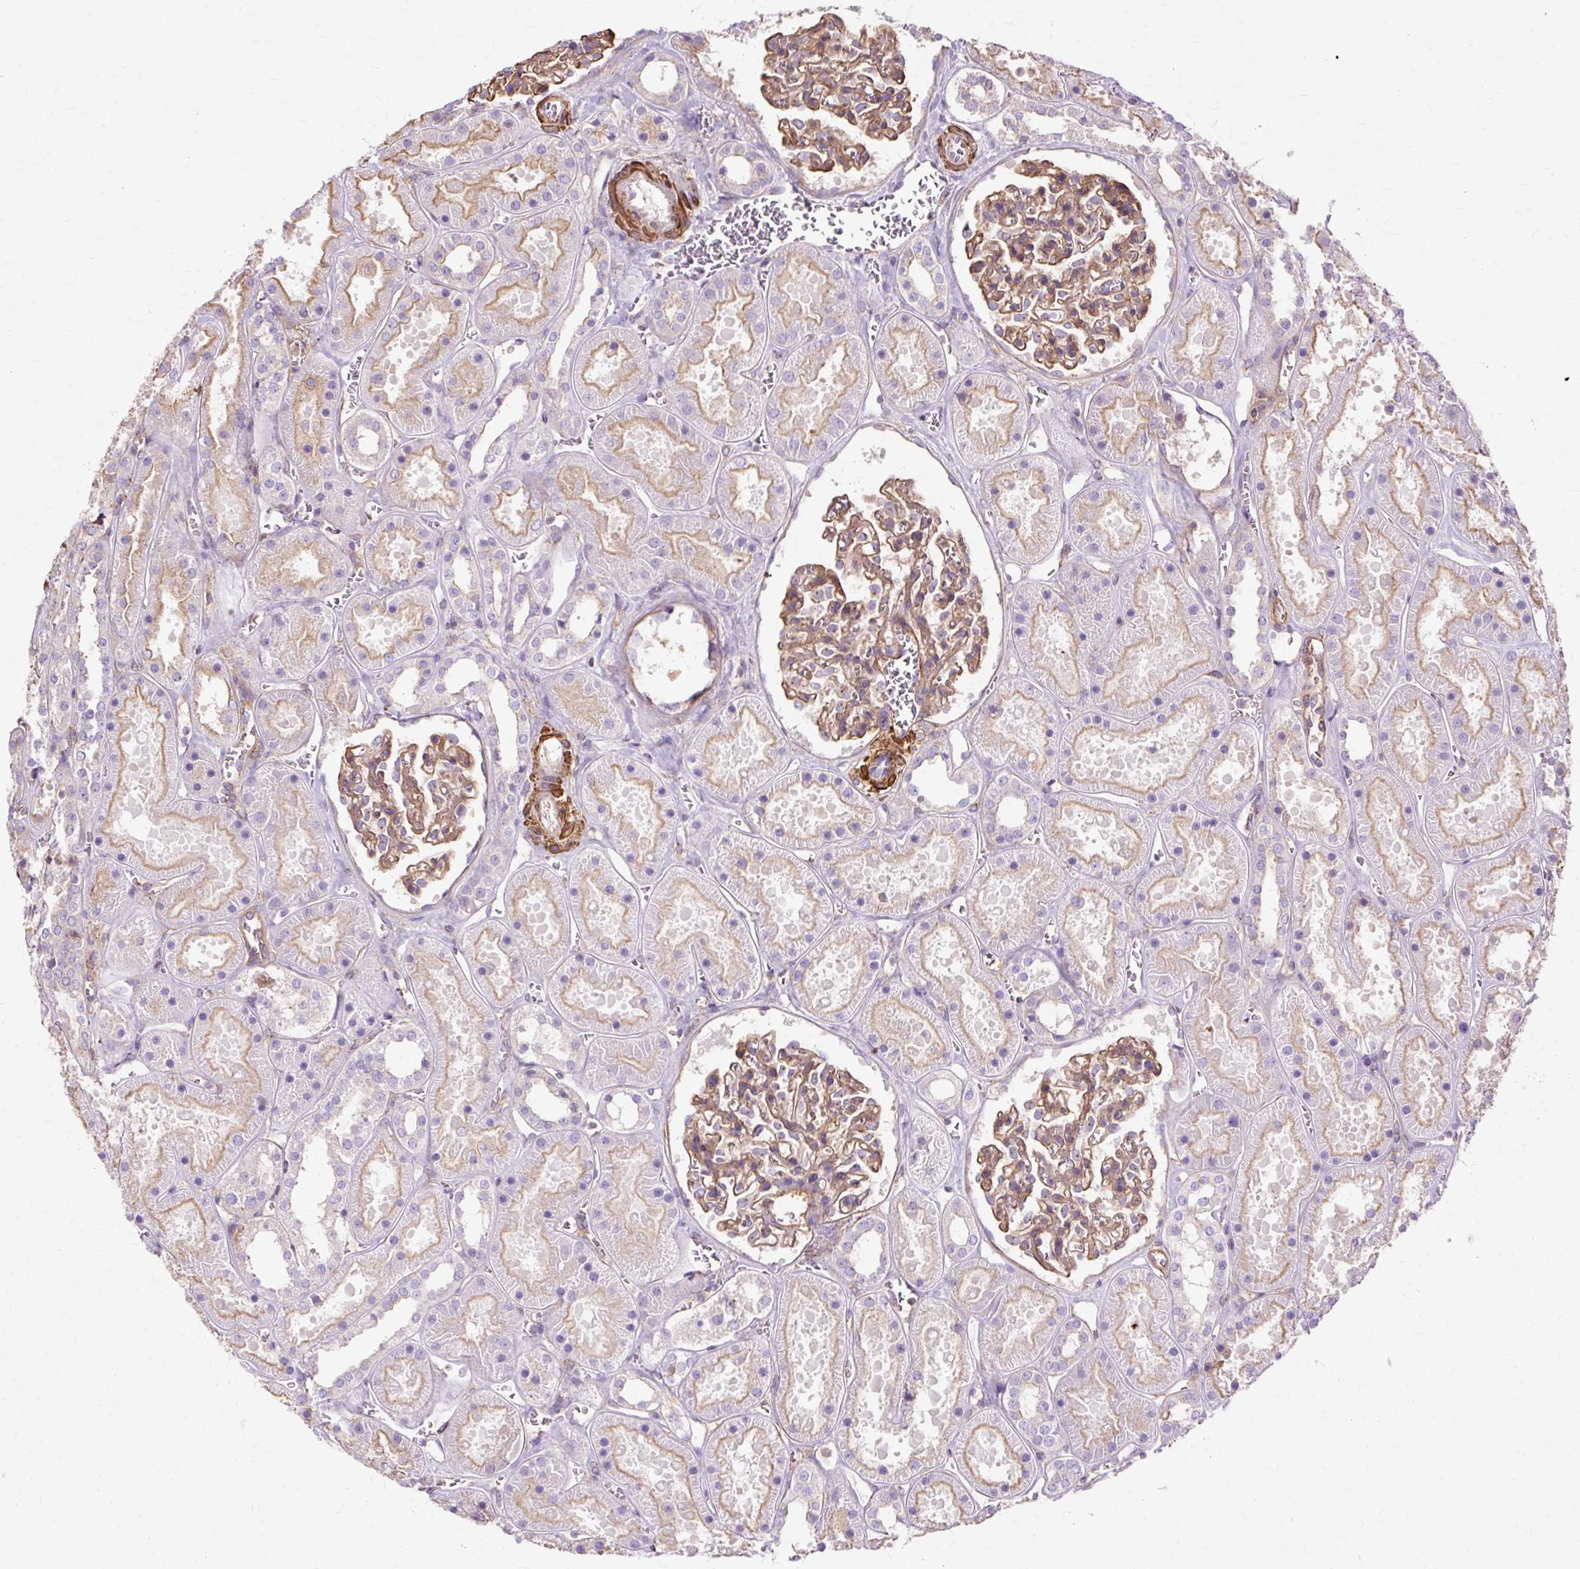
{"staining": {"intensity": "moderate", "quantity": ">75%", "location": "cytoplasmic/membranous"}, "tissue": "kidney", "cell_type": "Cells in glomeruli", "image_type": "normal", "snomed": [{"axis": "morphology", "description": "Normal tissue, NOS"}, {"axis": "topography", "description": "Kidney"}], "caption": "An immunohistochemistry micrograph of unremarkable tissue is shown. Protein staining in brown labels moderate cytoplasmic/membranous positivity in kidney within cells in glomeruli.", "gene": "TBC1D2B", "patient": {"sex": "female", "age": 41}}